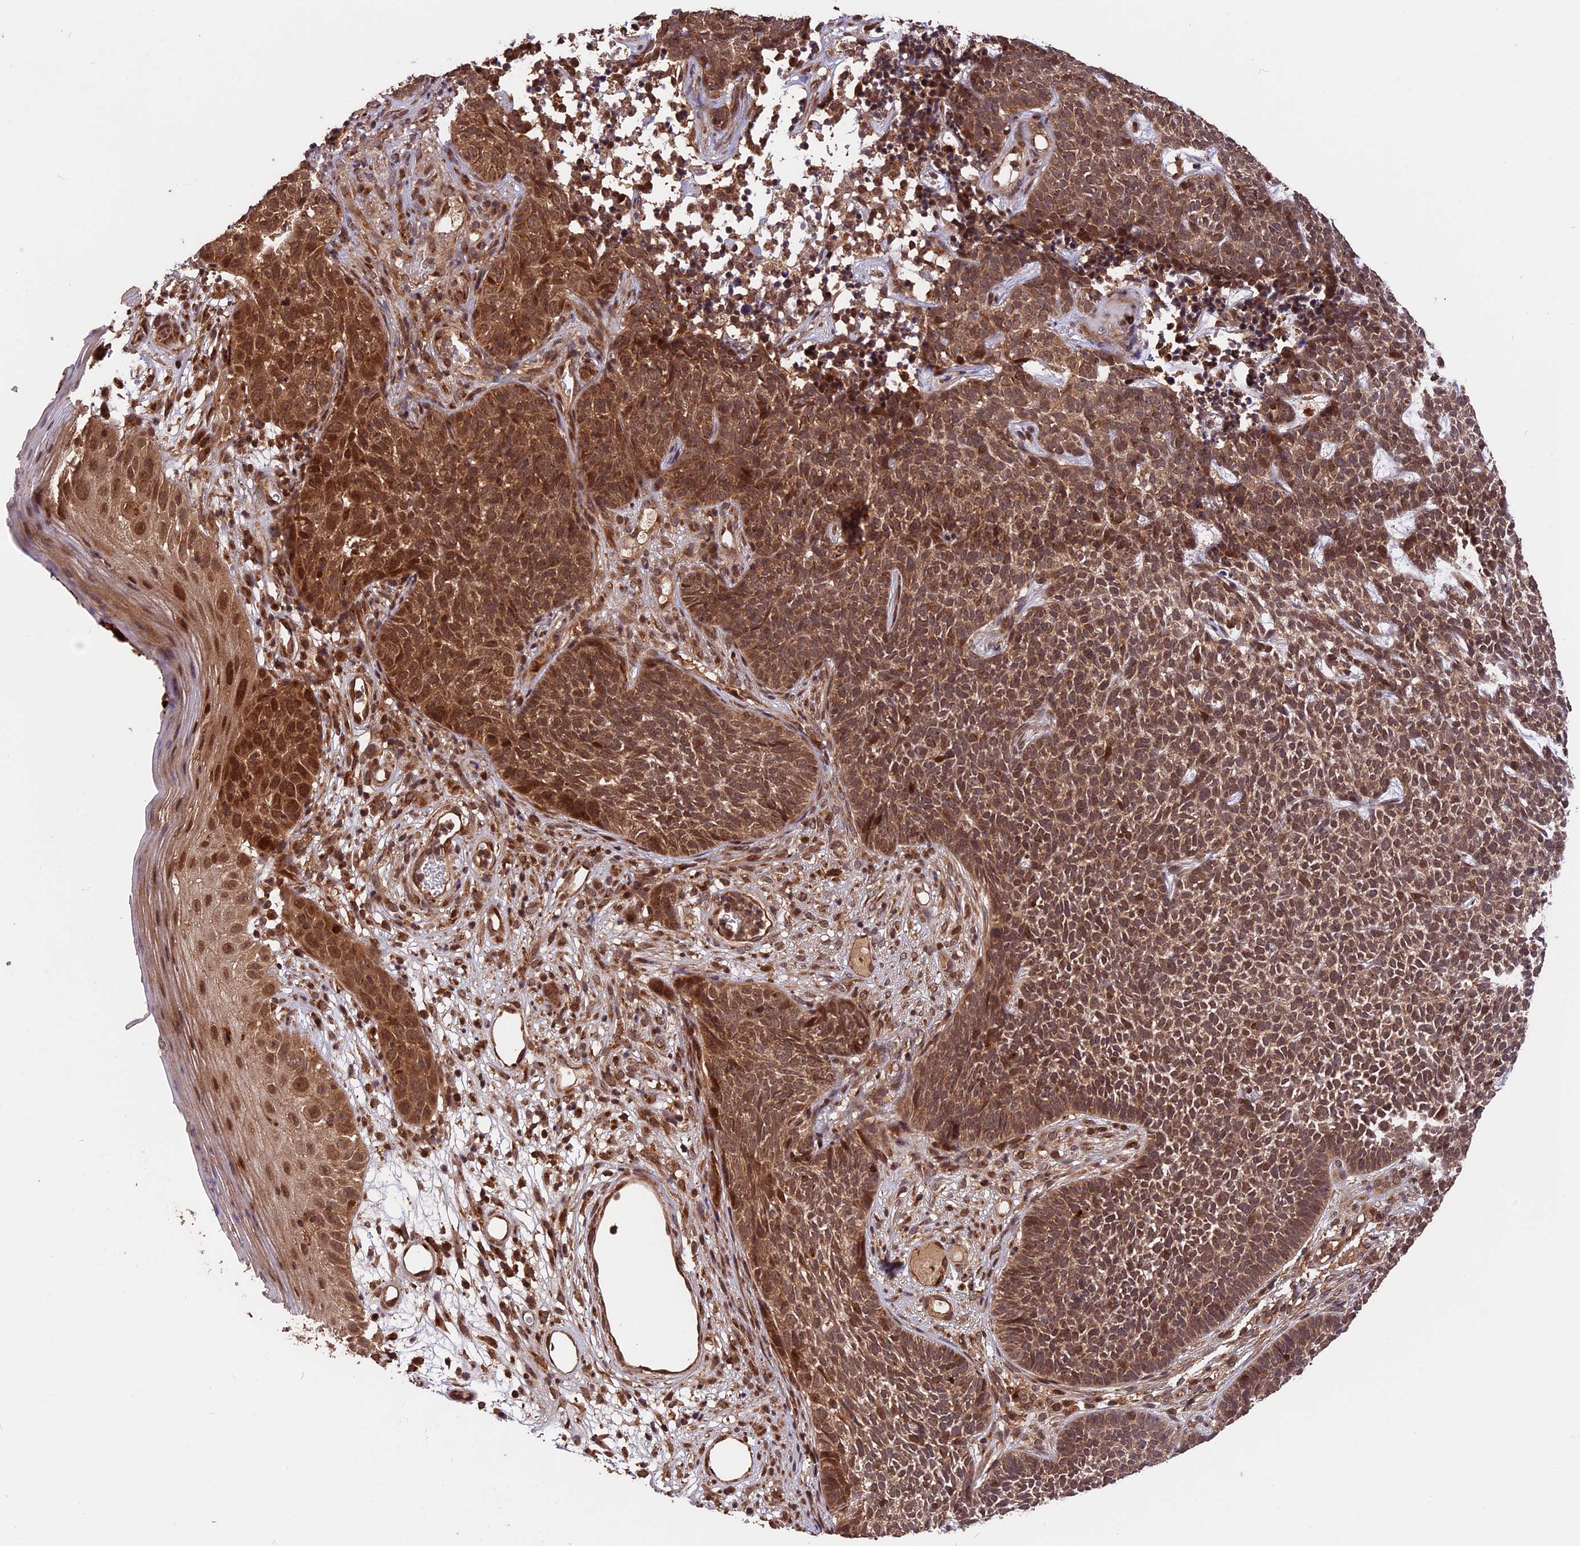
{"staining": {"intensity": "moderate", "quantity": ">75%", "location": "cytoplasmic/membranous,nuclear"}, "tissue": "skin cancer", "cell_type": "Tumor cells", "image_type": "cancer", "snomed": [{"axis": "morphology", "description": "Basal cell carcinoma"}, {"axis": "topography", "description": "Skin"}], "caption": "DAB (3,3'-diaminobenzidine) immunohistochemical staining of skin cancer (basal cell carcinoma) exhibits moderate cytoplasmic/membranous and nuclear protein staining in approximately >75% of tumor cells.", "gene": "ESCO1", "patient": {"sex": "female", "age": 84}}